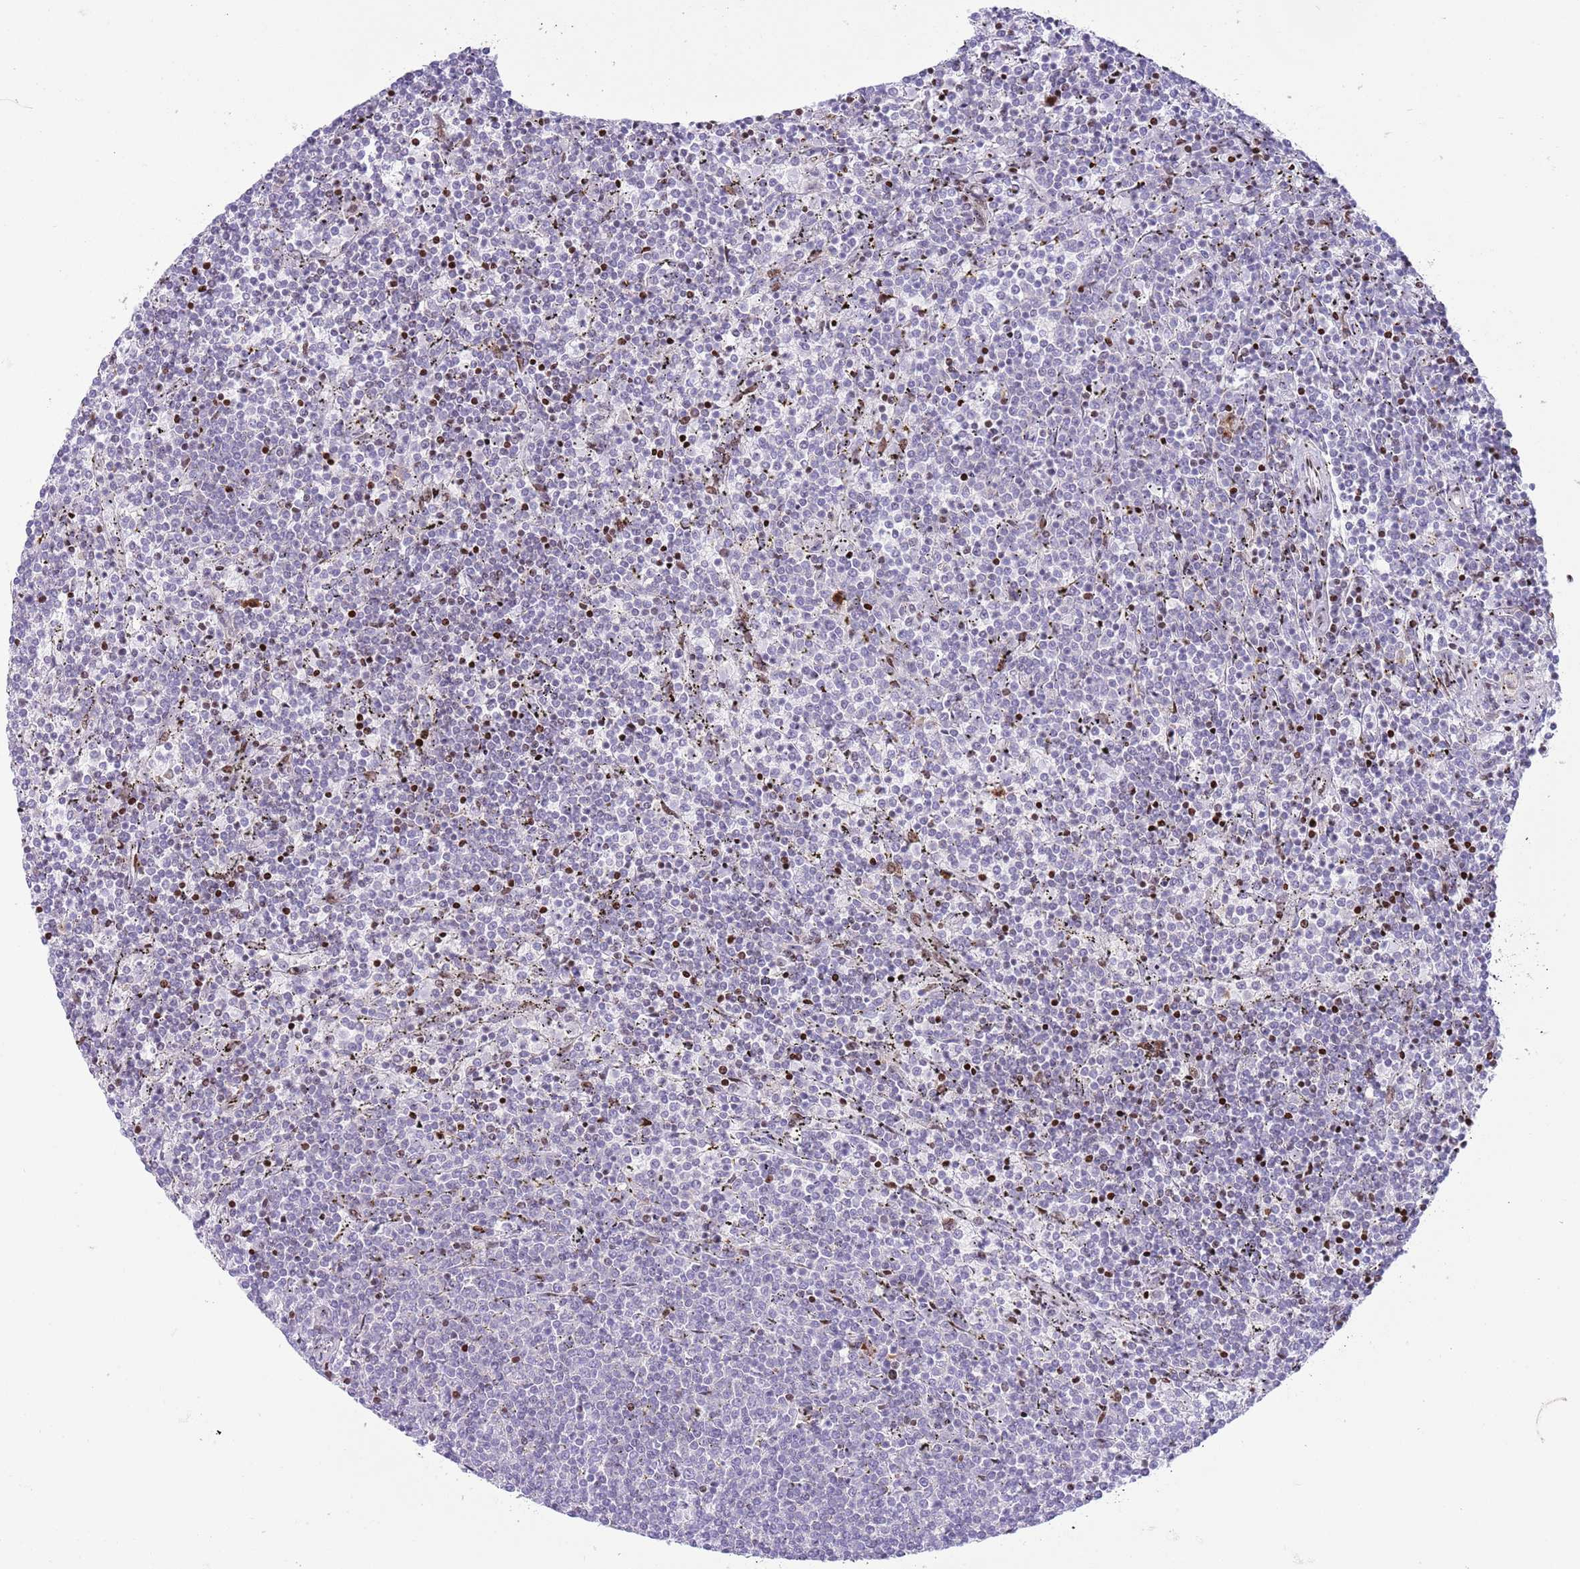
{"staining": {"intensity": "negative", "quantity": "none", "location": "none"}, "tissue": "lymphoma", "cell_type": "Tumor cells", "image_type": "cancer", "snomed": [{"axis": "morphology", "description": "Malignant lymphoma, non-Hodgkin's type, Low grade"}, {"axis": "topography", "description": "Spleen"}], "caption": "Immunohistochemistry of human lymphoma reveals no positivity in tumor cells.", "gene": "ANO8", "patient": {"sex": "female", "age": 50}}